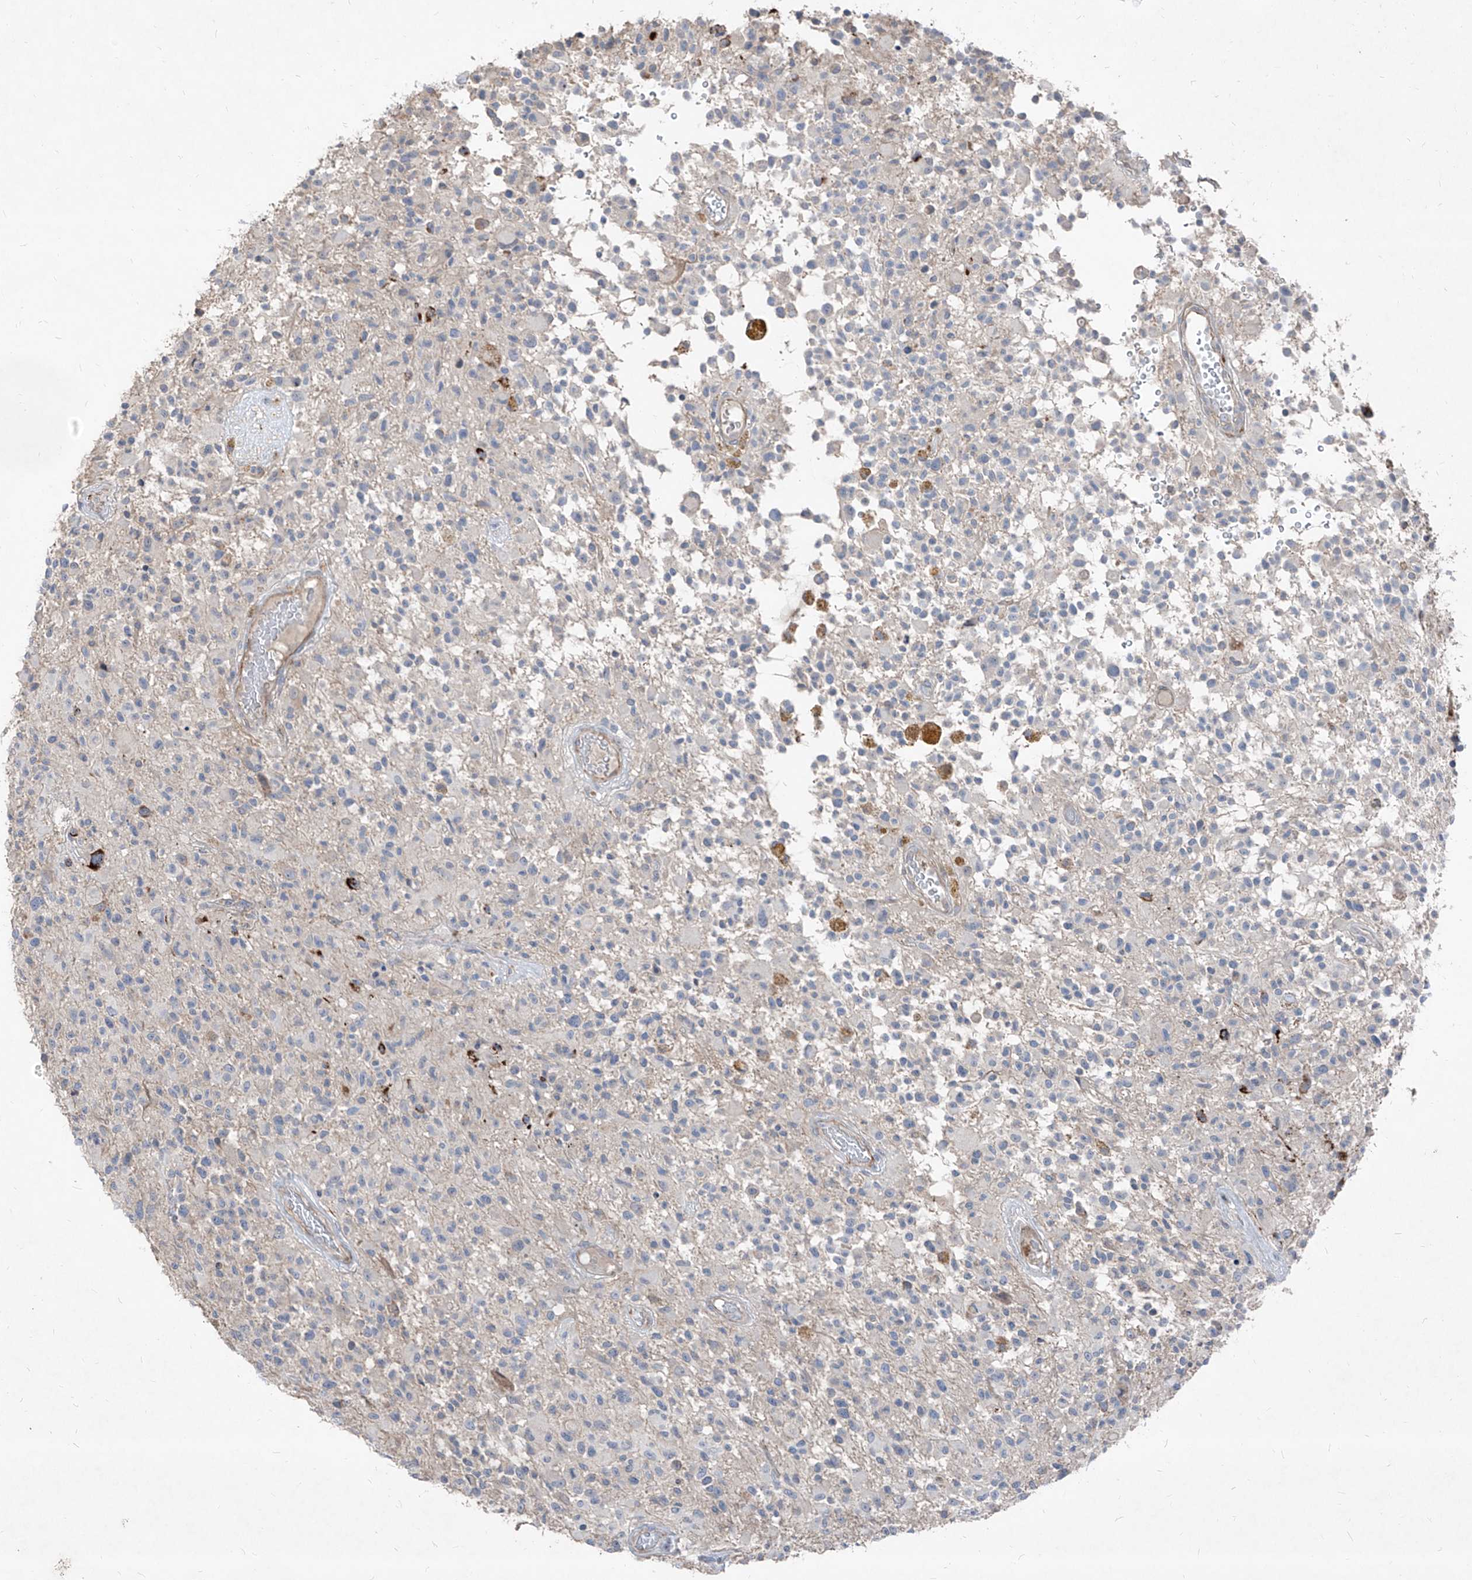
{"staining": {"intensity": "negative", "quantity": "none", "location": "none"}, "tissue": "glioma", "cell_type": "Tumor cells", "image_type": "cancer", "snomed": [{"axis": "morphology", "description": "Glioma, malignant, High grade"}, {"axis": "morphology", "description": "Glioblastoma, NOS"}, {"axis": "topography", "description": "Brain"}], "caption": "Tumor cells show no significant protein expression in glioma.", "gene": "UFD1", "patient": {"sex": "male", "age": 60}}